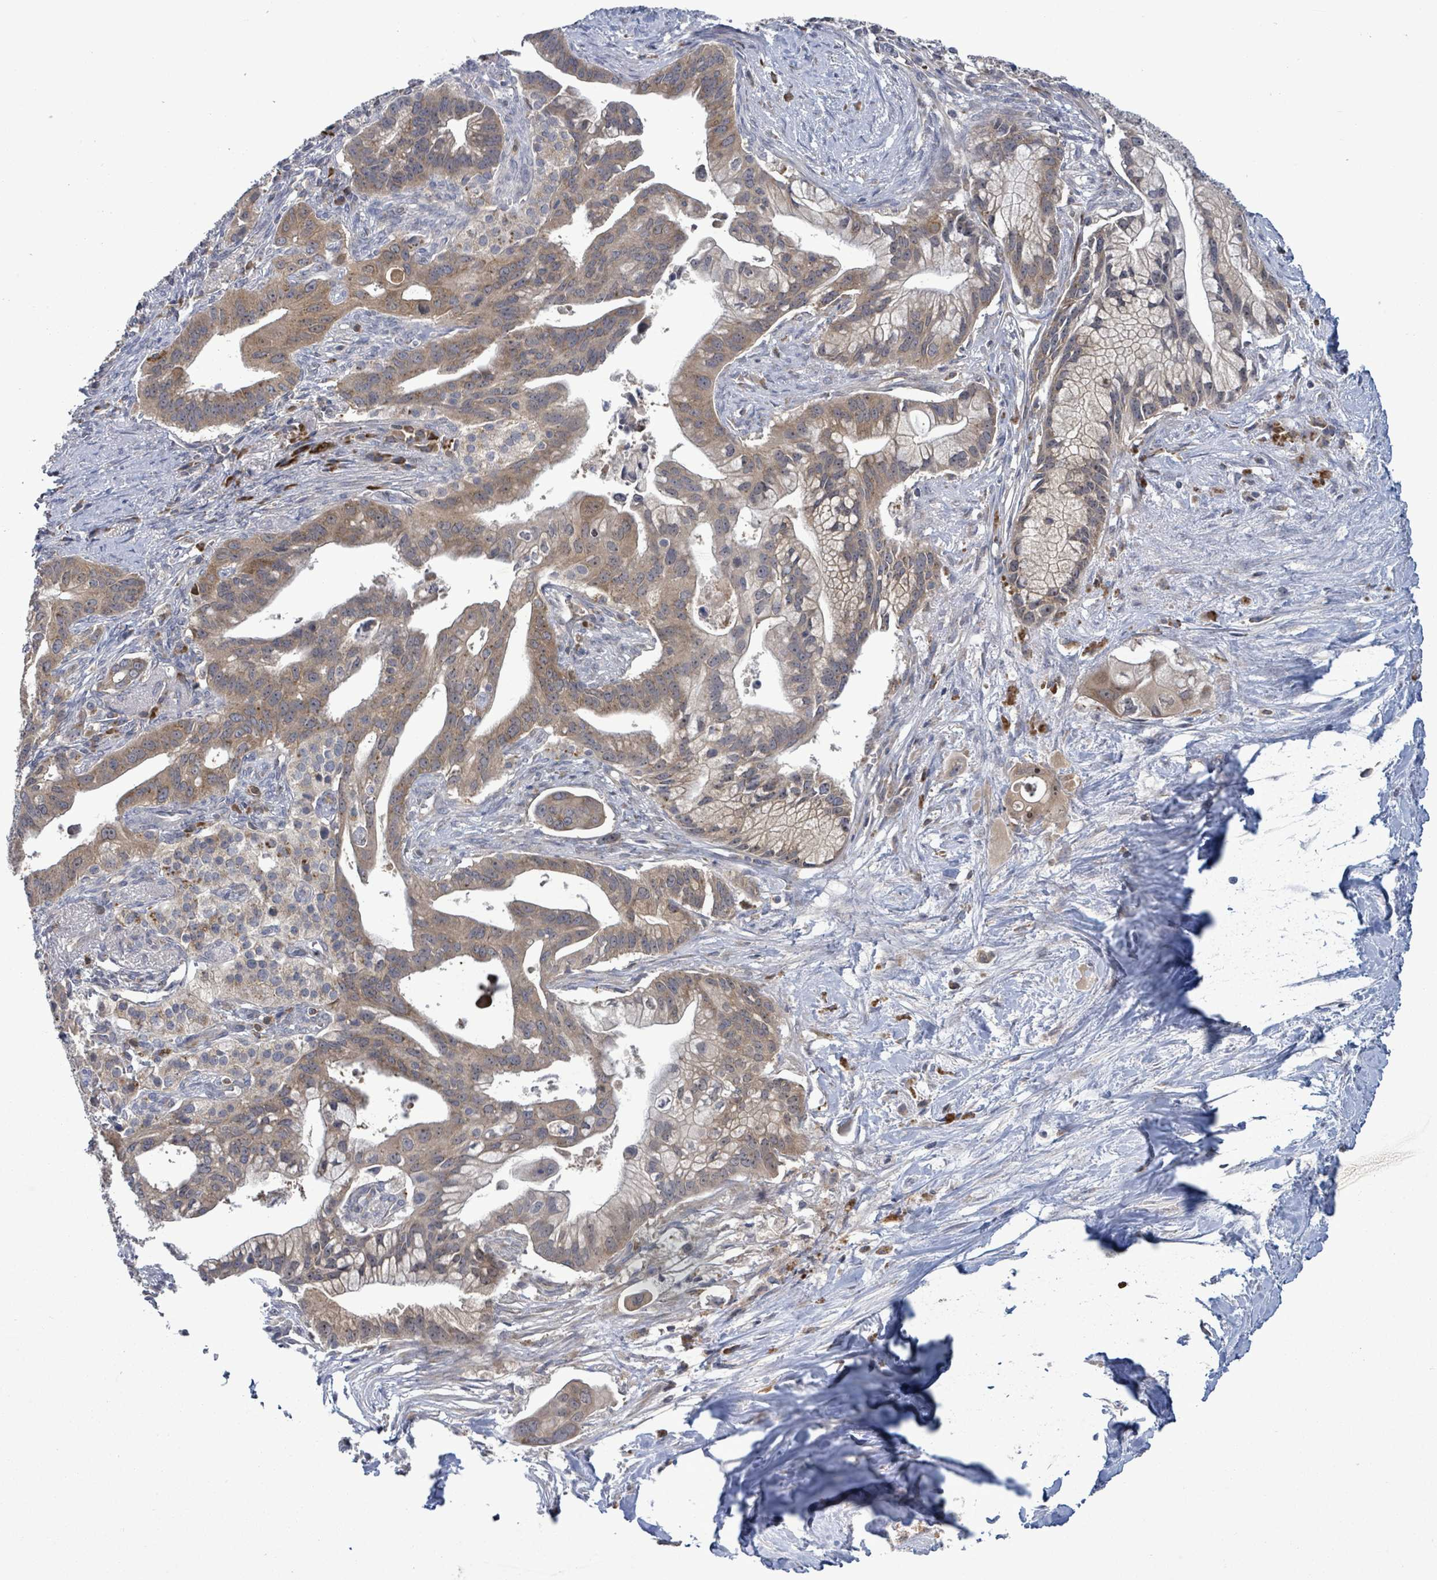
{"staining": {"intensity": "weak", "quantity": ">75%", "location": "cytoplasmic/membranous"}, "tissue": "pancreatic cancer", "cell_type": "Tumor cells", "image_type": "cancer", "snomed": [{"axis": "morphology", "description": "Adenocarcinoma, NOS"}, {"axis": "topography", "description": "Pancreas"}], "caption": "This histopathology image displays pancreatic cancer stained with immunohistochemistry (IHC) to label a protein in brown. The cytoplasmic/membranous of tumor cells show weak positivity for the protein. Nuclei are counter-stained blue.", "gene": "SERPINE3", "patient": {"sex": "male", "age": 68}}